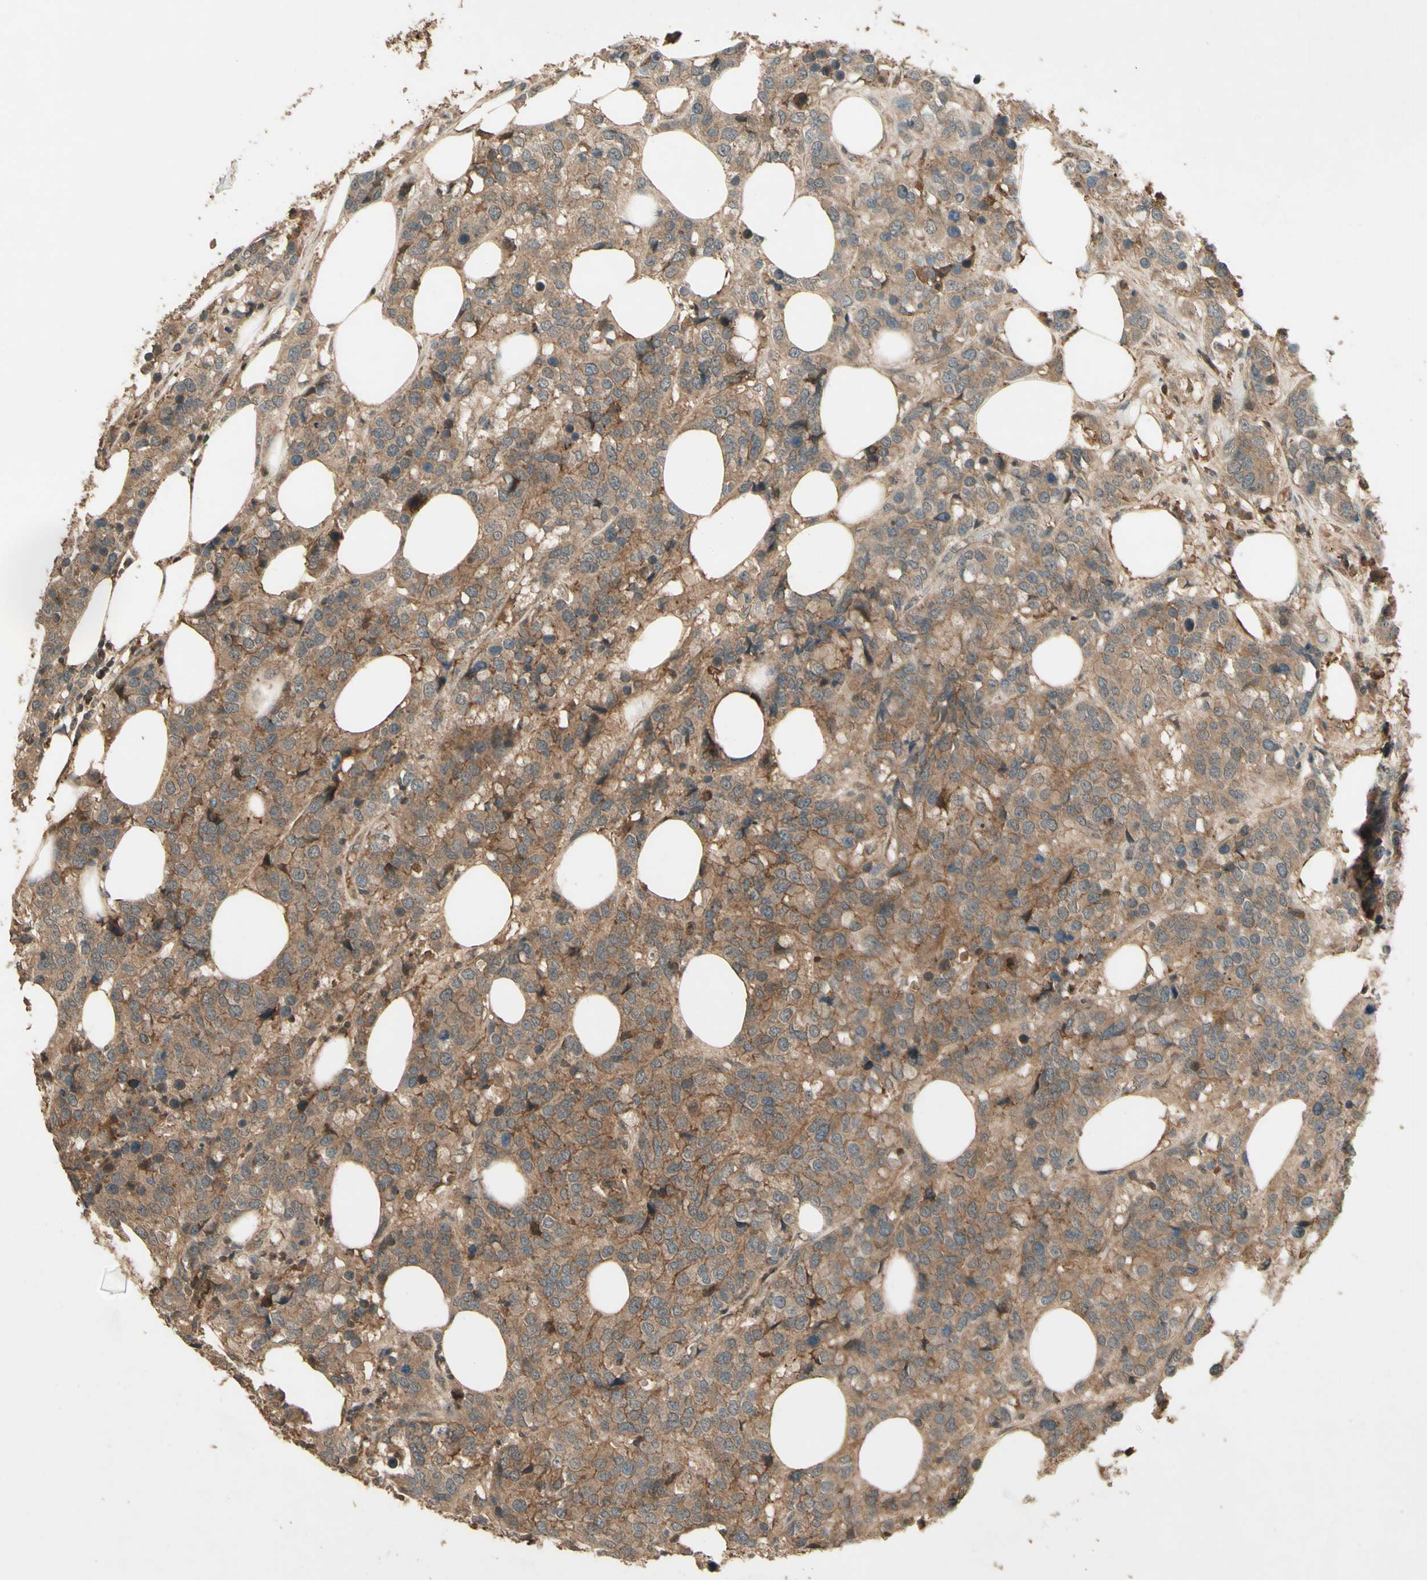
{"staining": {"intensity": "moderate", "quantity": ">75%", "location": "cytoplasmic/membranous"}, "tissue": "breast cancer", "cell_type": "Tumor cells", "image_type": "cancer", "snomed": [{"axis": "morphology", "description": "Lobular carcinoma"}, {"axis": "topography", "description": "Breast"}], "caption": "Human breast cancer stained for a protein (brown) exhibits moderate cytoplasmic/membranous positive expression in approximately >75% of tumor cells.", "gene": "SMAD9", "patient": {"sex": "female", "age": 59}}